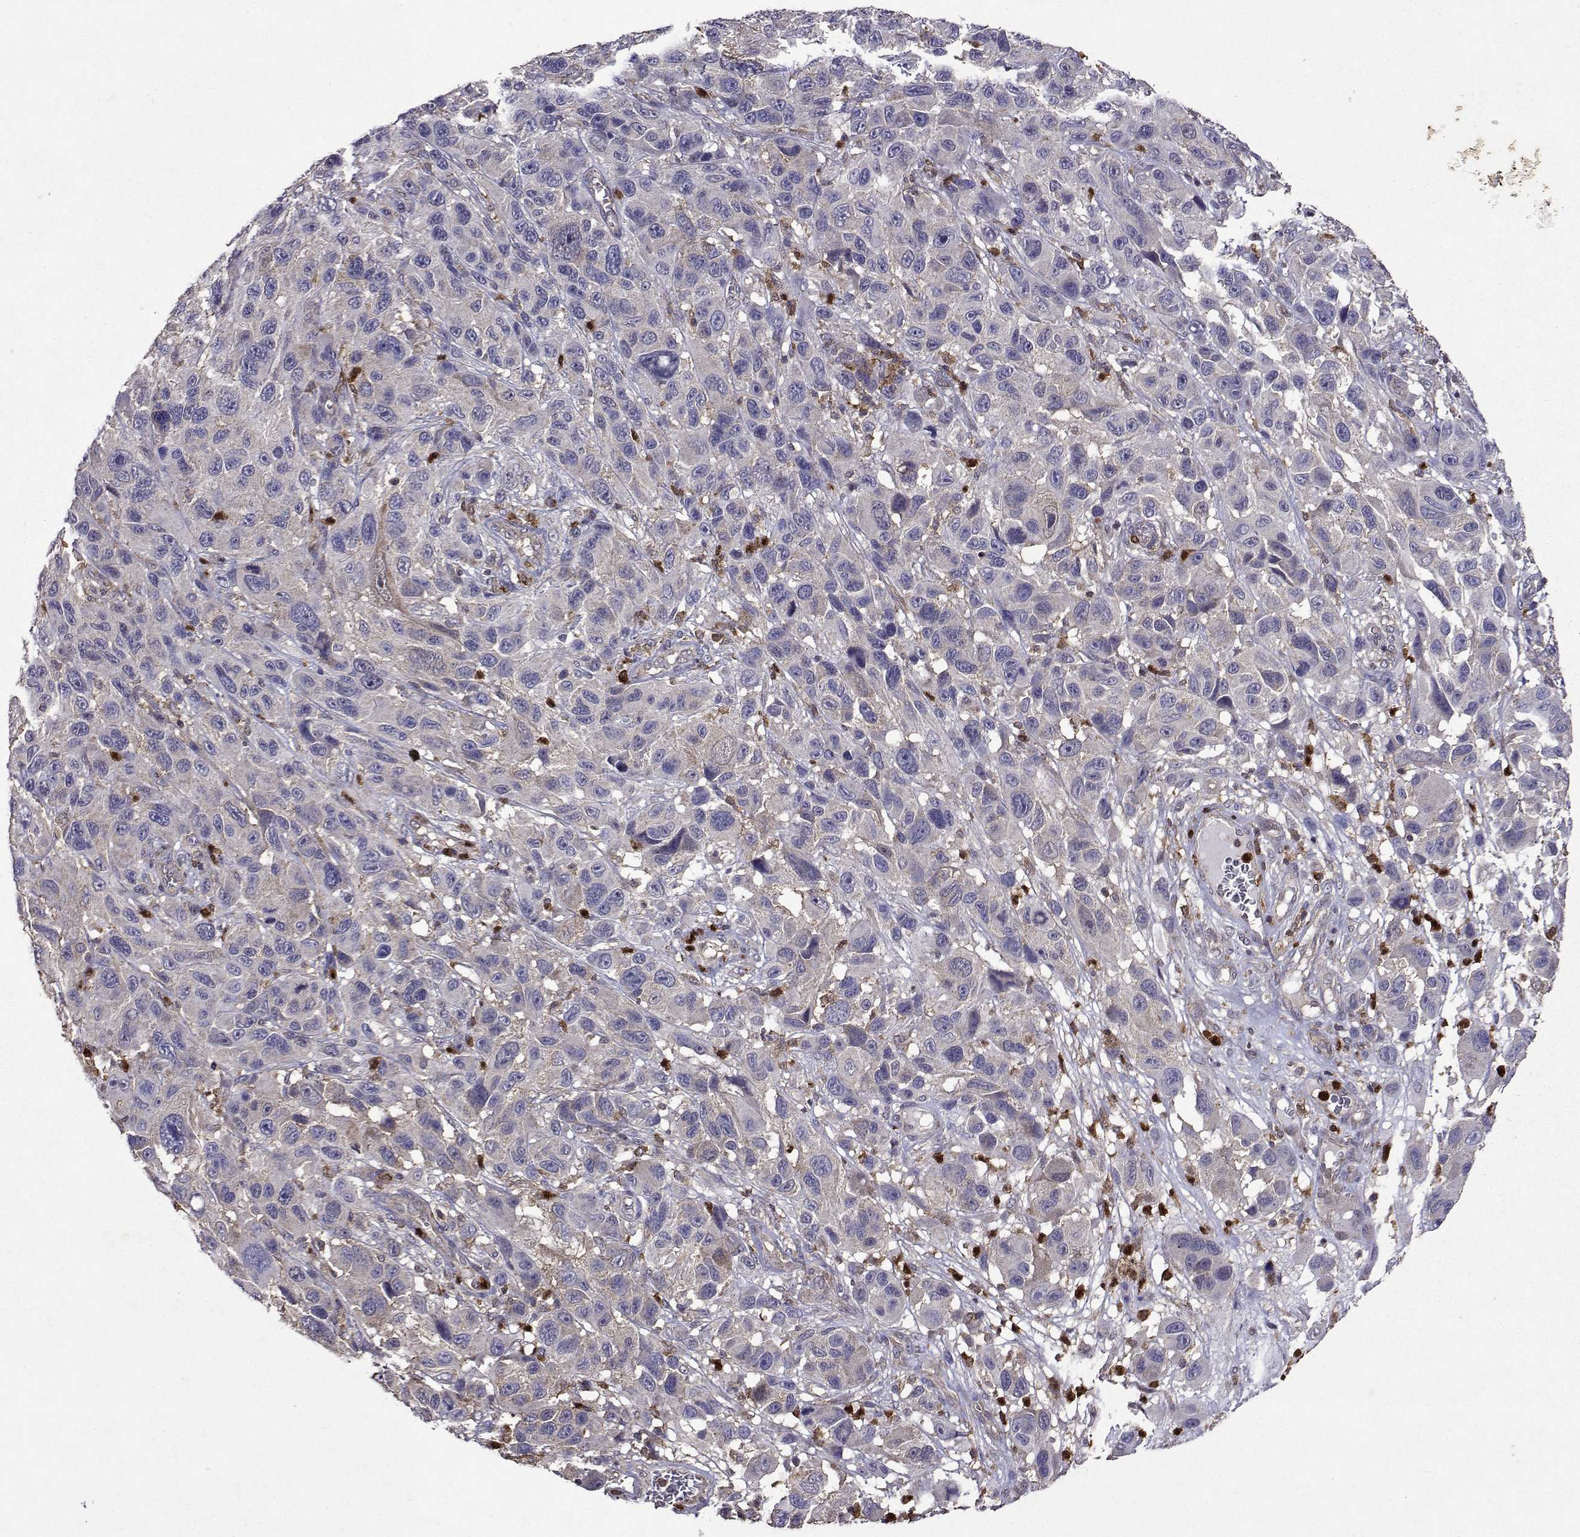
{"staining": {"intensity": "negative", "quantity": "none", "location": "none"}, "tissue": "melanoma", "cell_type": "Tumor cells", "image_type": "cancer", "snomed": [{"axis": "morphology", "description": "Malignant melanoma, NOS"}, {"axis": "topography", "description": "Skin"}], "caption": "Immunohistochemistry micrograph of neoplastic tissue: melanoma stained with DAB (3,3'-diaminobenzidine) shows no significant protein staining in tumor cells.", "gene": "APAF1", "patient": {"sex": "male", "age": 53}}